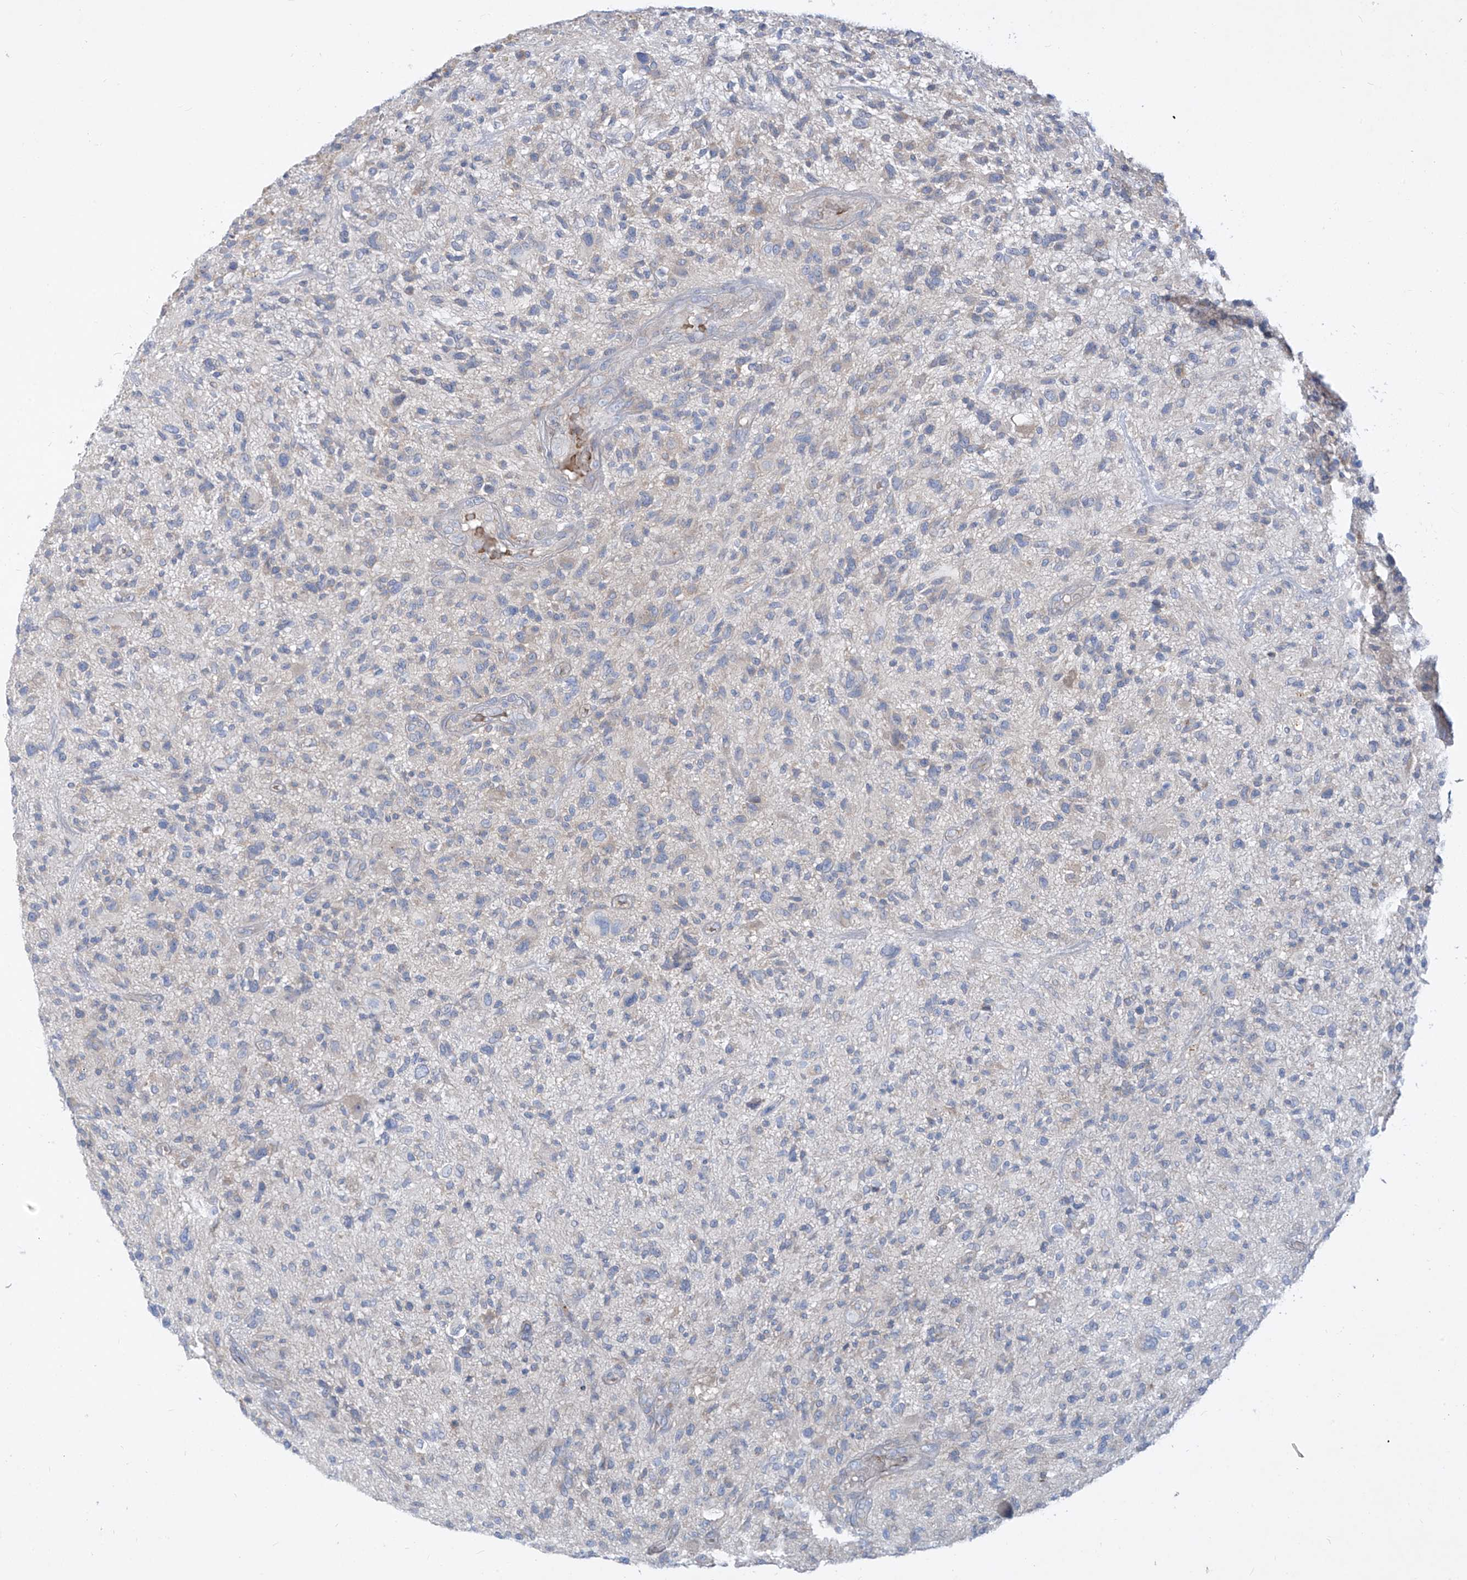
{"staining": {"intensity": "negative", "quantity": "none", "location": "none"}, "tissue": "glioma", "cell_type": "Tumor cells", "image_type": "cancer", "snomed": [{"axis": "morphology", "description": "Glioma, malignant, High grade"}, {"axis": "topography", "description": "Brain"}], "caption": "Tumor cells show no significant staining in malignant high-grade glioma.", "gene": "DGKQ", "patient": {"sex": "male", "age": 47}}